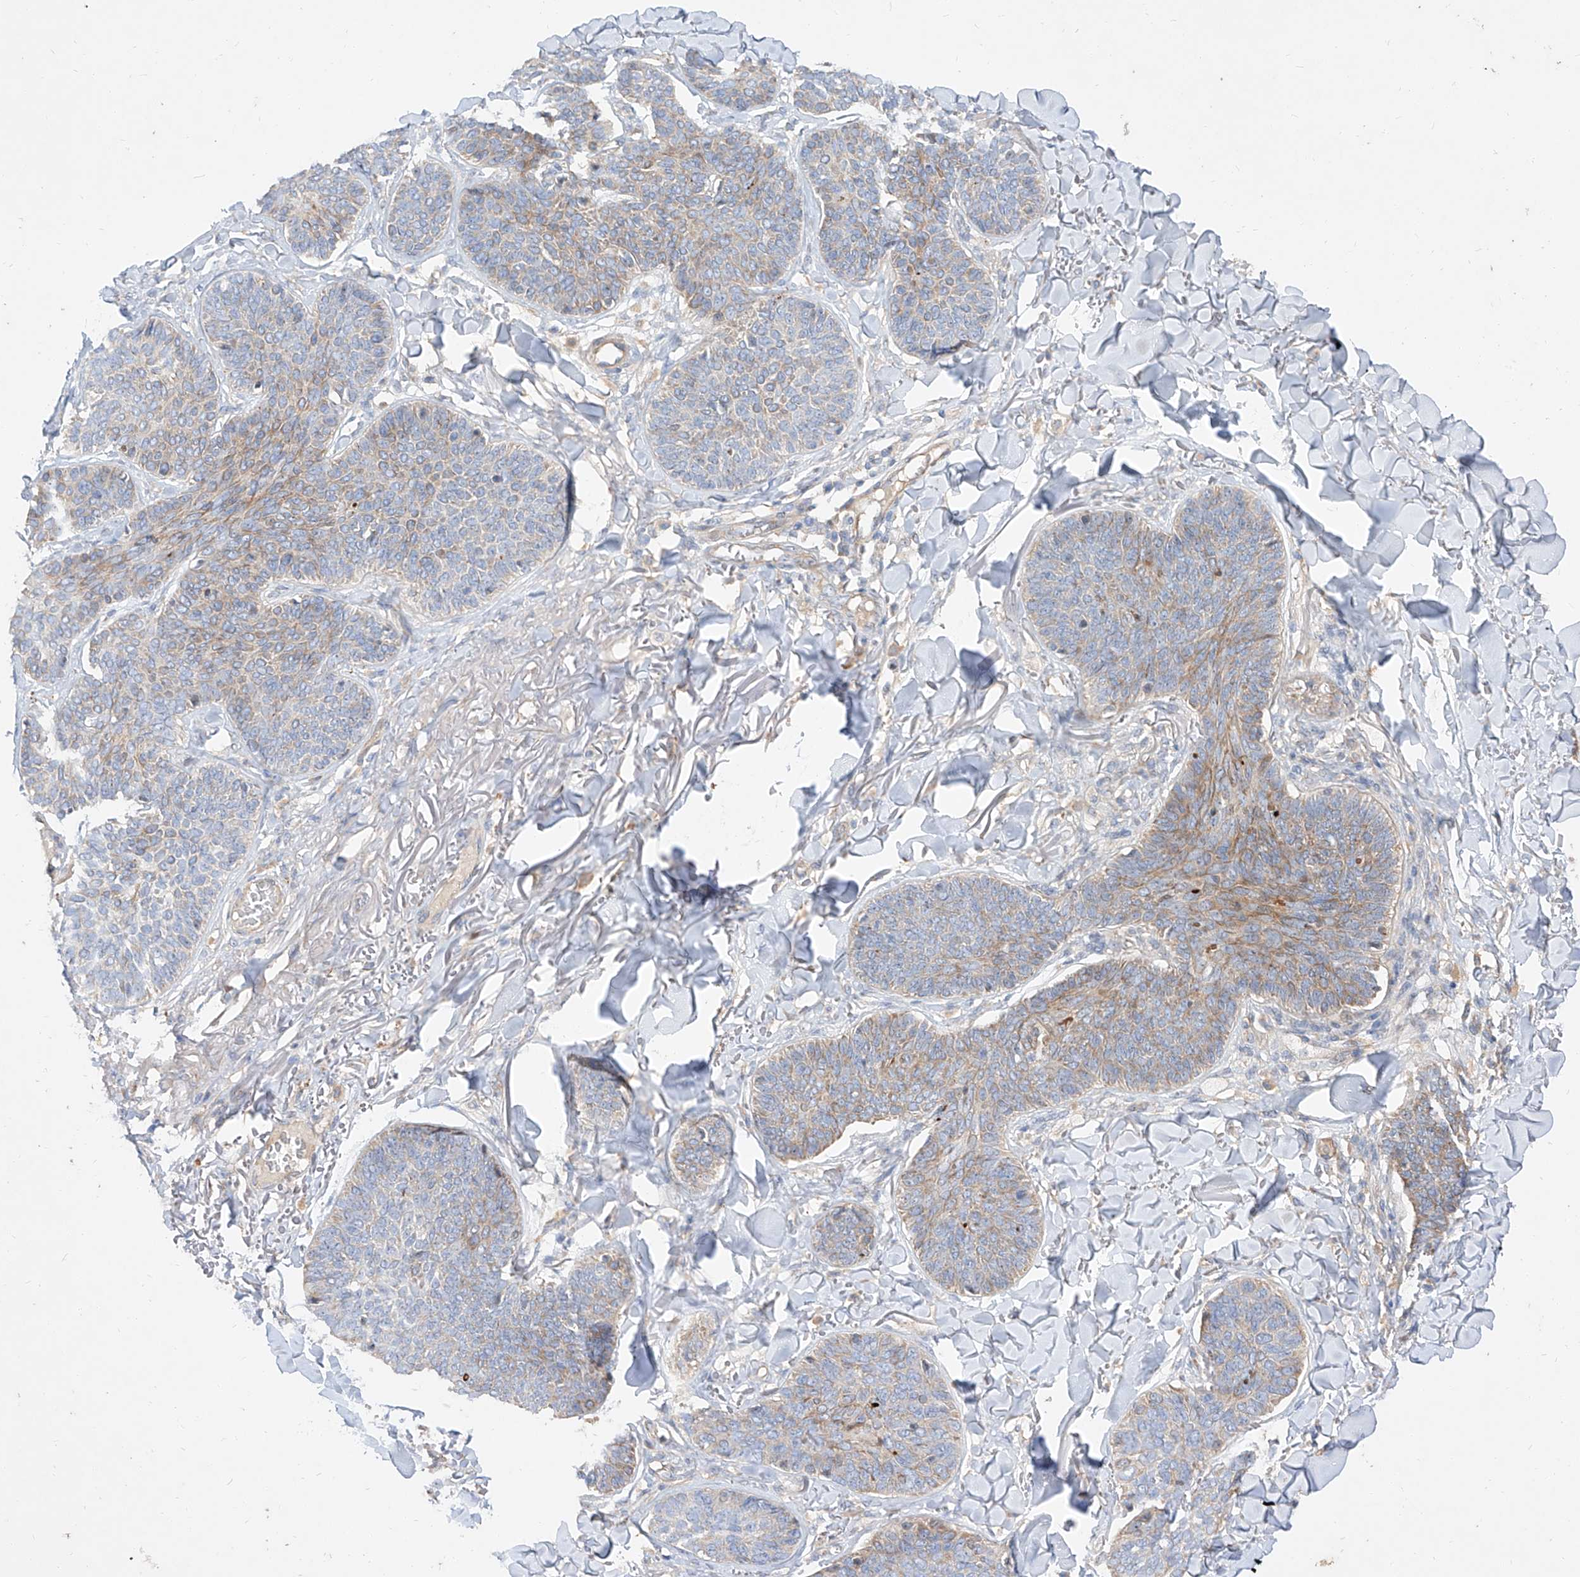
{"staining": {"intensity": "moderate", "quantity": "<25%", "location": "cytoplasmic/membranous"}, "tissue": "skin cancer", "cell_type": "Tumor cells", "image_type": "cancer", "snomed": [{"axis": "morphology", "description": "Basal cell carcinoma"}, {"axis": "topography", "description": "Skin"}], "caption": "Protein staining shows moderate cytoplasmic/membranous expression in approximately <25% of tumor cells in skin basal cell carcinoma. (brown staining indicates protein expression, while blue staining denotes nuclei).", "gene": "DIRAS3", "patient": {"sex": "male", "age": 85}}